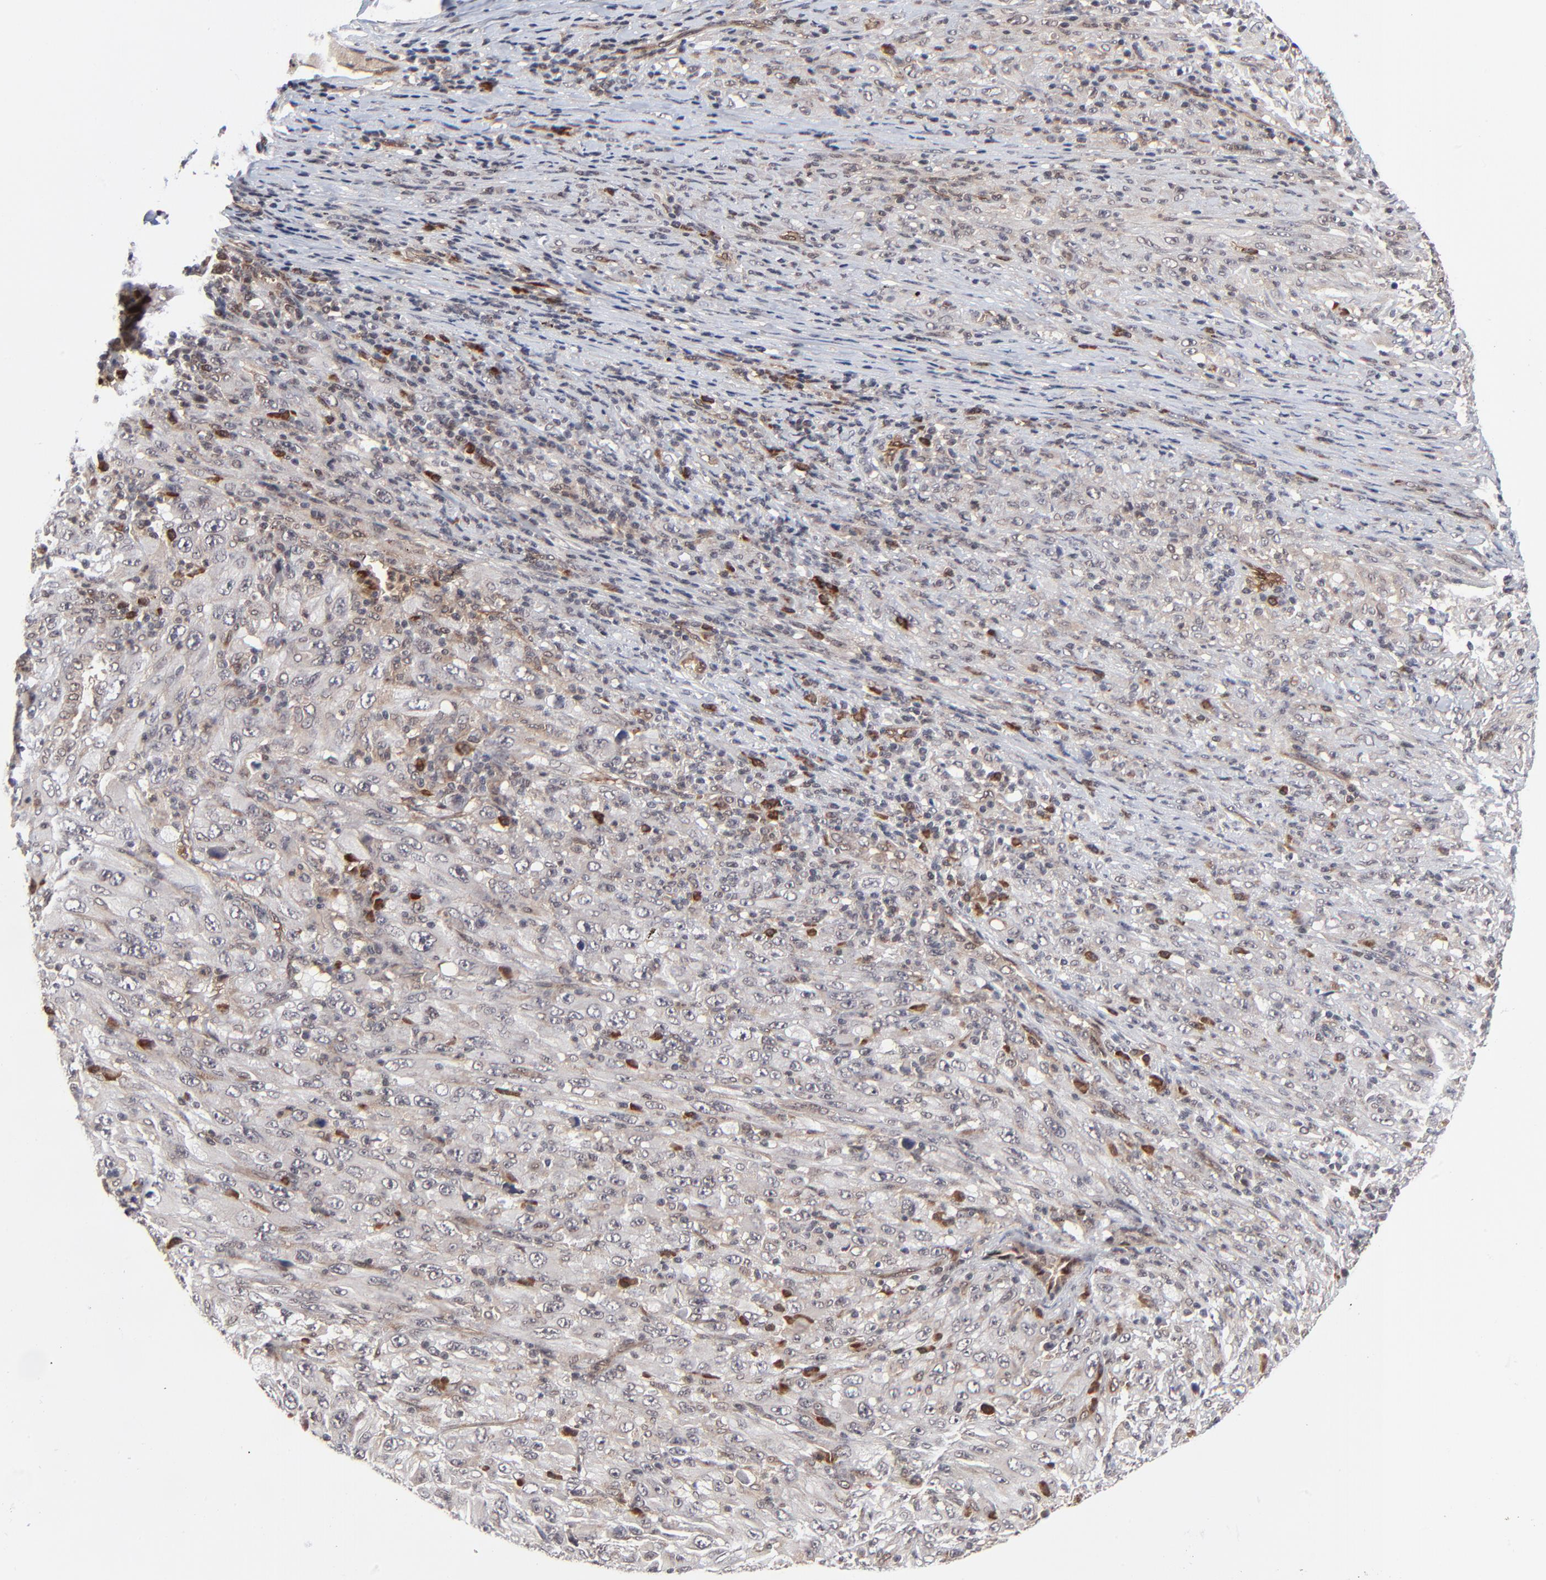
{"staining": {"intensity": "weak", "quantity": "<25%", "location": "cytoplasmic/membranous"}, "tissue": "melanoma", "cell_type": "Tumor cells", "image_type": "cancer", "snomed": [{"axis": "morphology", "description": "Malignant melanoma, Metastatic site"}, {"axis": "topography", "description": "Skin"}], "caption": "Immunohistochemistry image of neoplastic tissue: malignant melanoma (metastatic site) stained with DAB (3,3'-diaminobenzidine) exhibits no significant protein positivity in tumor cells. (DAB (3,3'-diaminobenzidine) IHC, high magnification).", "gene": "CASP10", "patient": {"sex": "female", "age": 56}}